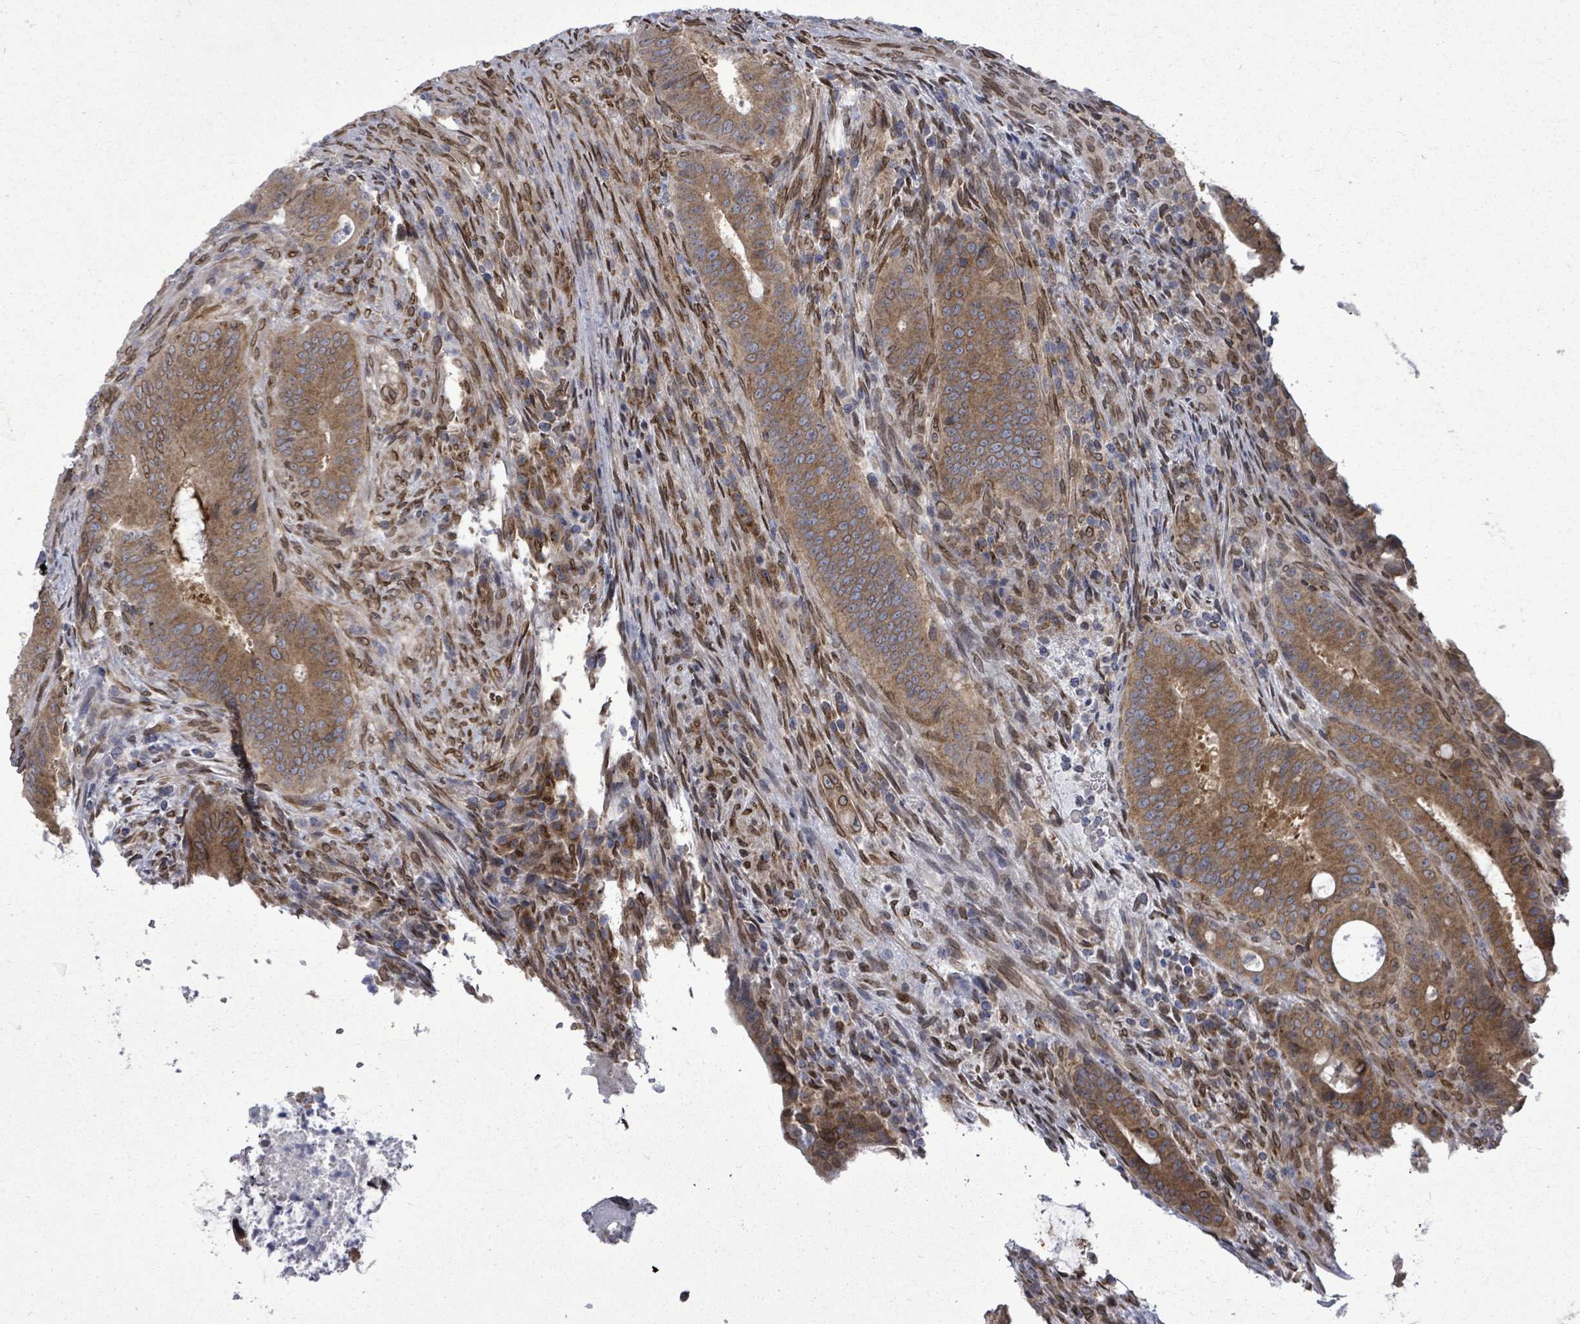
{"staining": {"intensity": "moderate", "quantity": ">75%", "location": "cytoplasmic/membranous,nuclear"}, "tissue": "colorectal cancer", "cell_type": "Tumor cells", "image_type": "cancer", "snomed": [{"axis": "morphology", "description": "Adenocarcinoma, NOS"}, {"axis": "topography", "description": "Colon"}], "caption": "A brown stain shows moderate cytoplasmic/membranous and nuclear positivity of a protein in colorectal cancer (adenocarcinoma) tumor cells.", "gene": "ARFGAP1", "patient": {"sex": "female", "age": 43}}